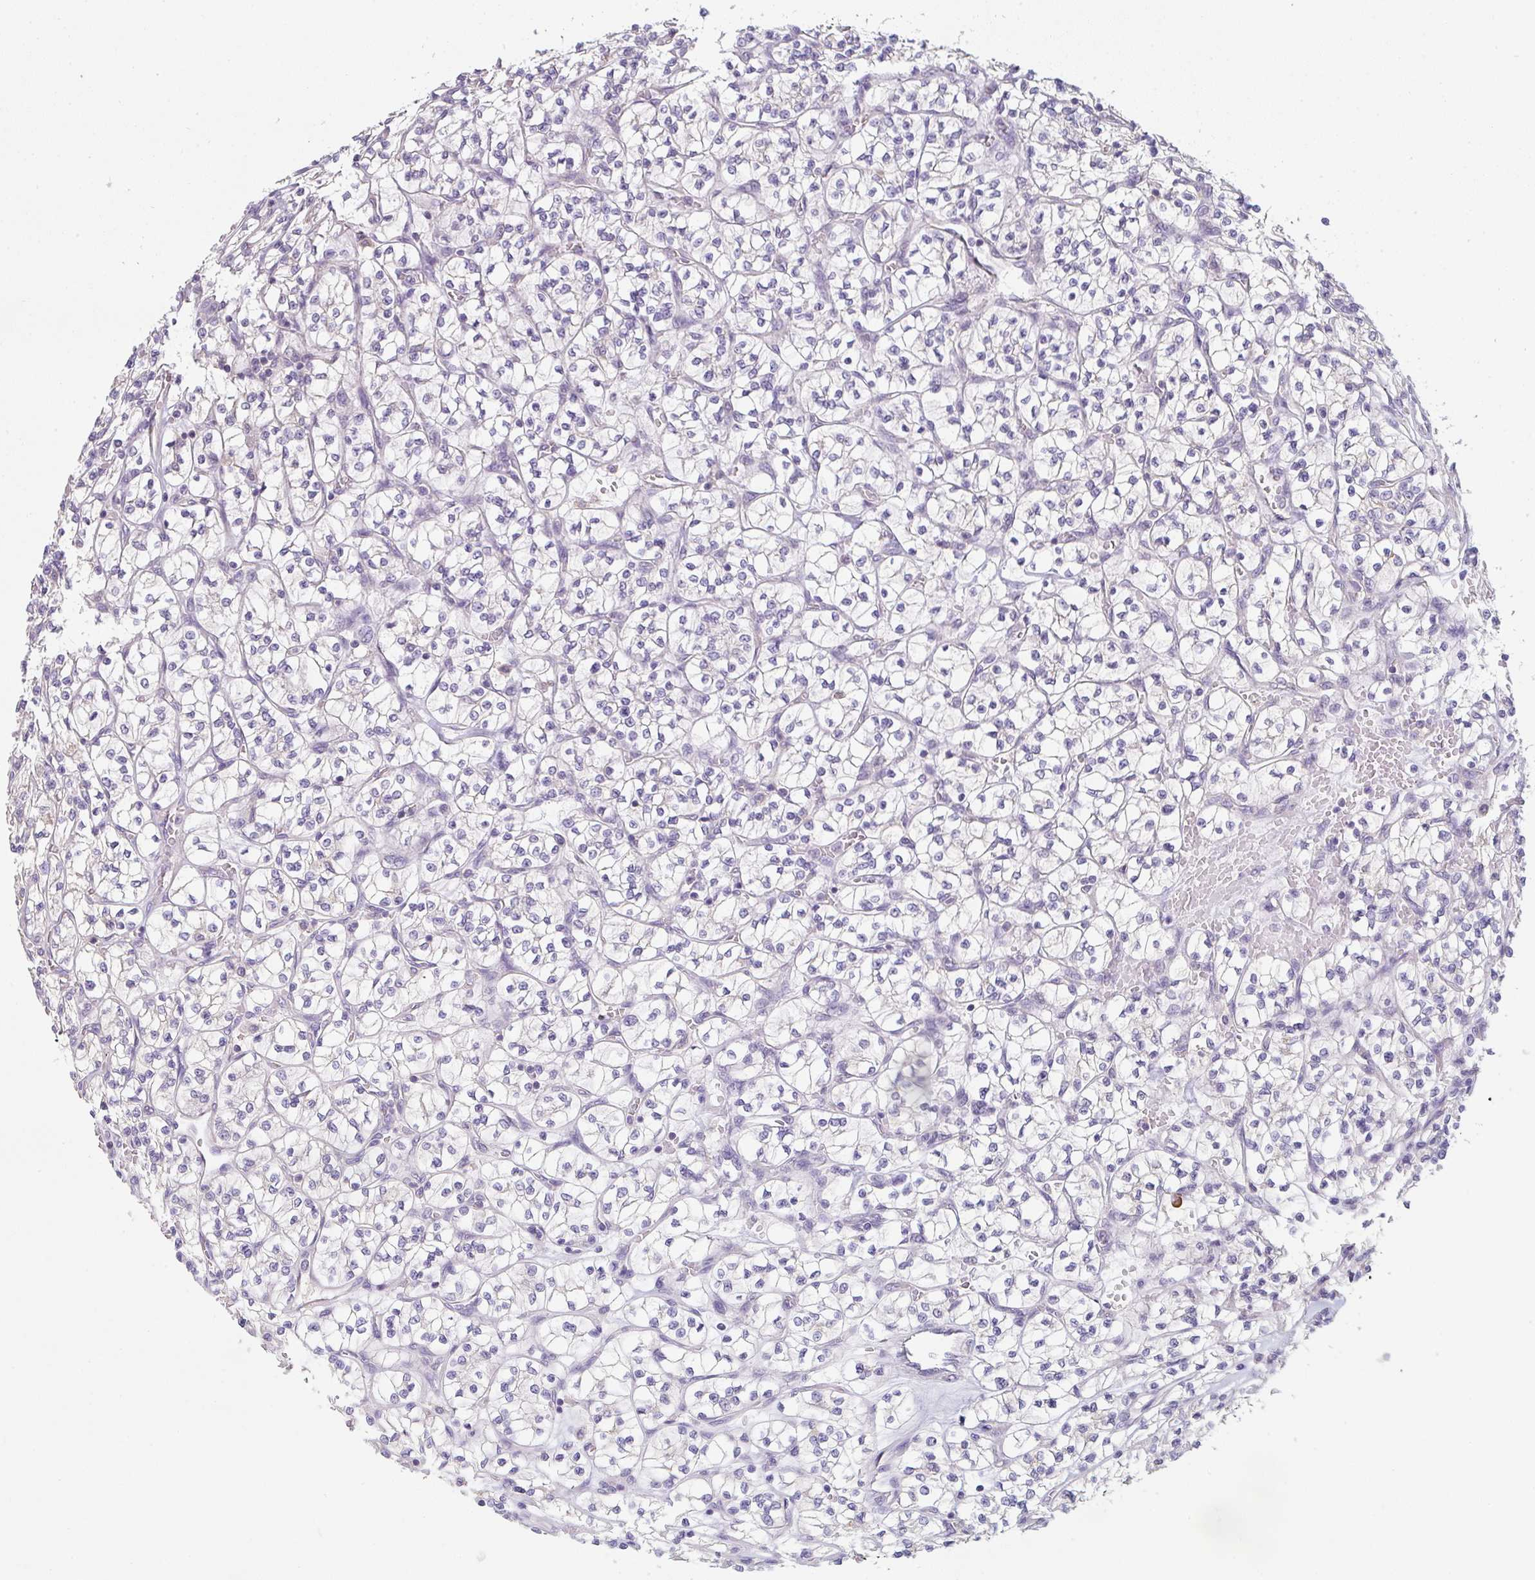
{"staining": {"intensity": "negative", "quantity": "none", "location": "none"}, "tissue": "renal cancer", "cell_type": "Tumor cells", "image_type": "cancer", "snomed": [{"axis": "morphology", "description": "Adenocarcinoma, NOS"}, {"axis": "topography", "description": "Kidney"}], "caption": "Adenocarcinoma (renal) stained for a protein using immunohistochemistry reveals no staining tumor cells.", "gene": "ZNF215", "patient": {"sex": "female", "age": 64}}